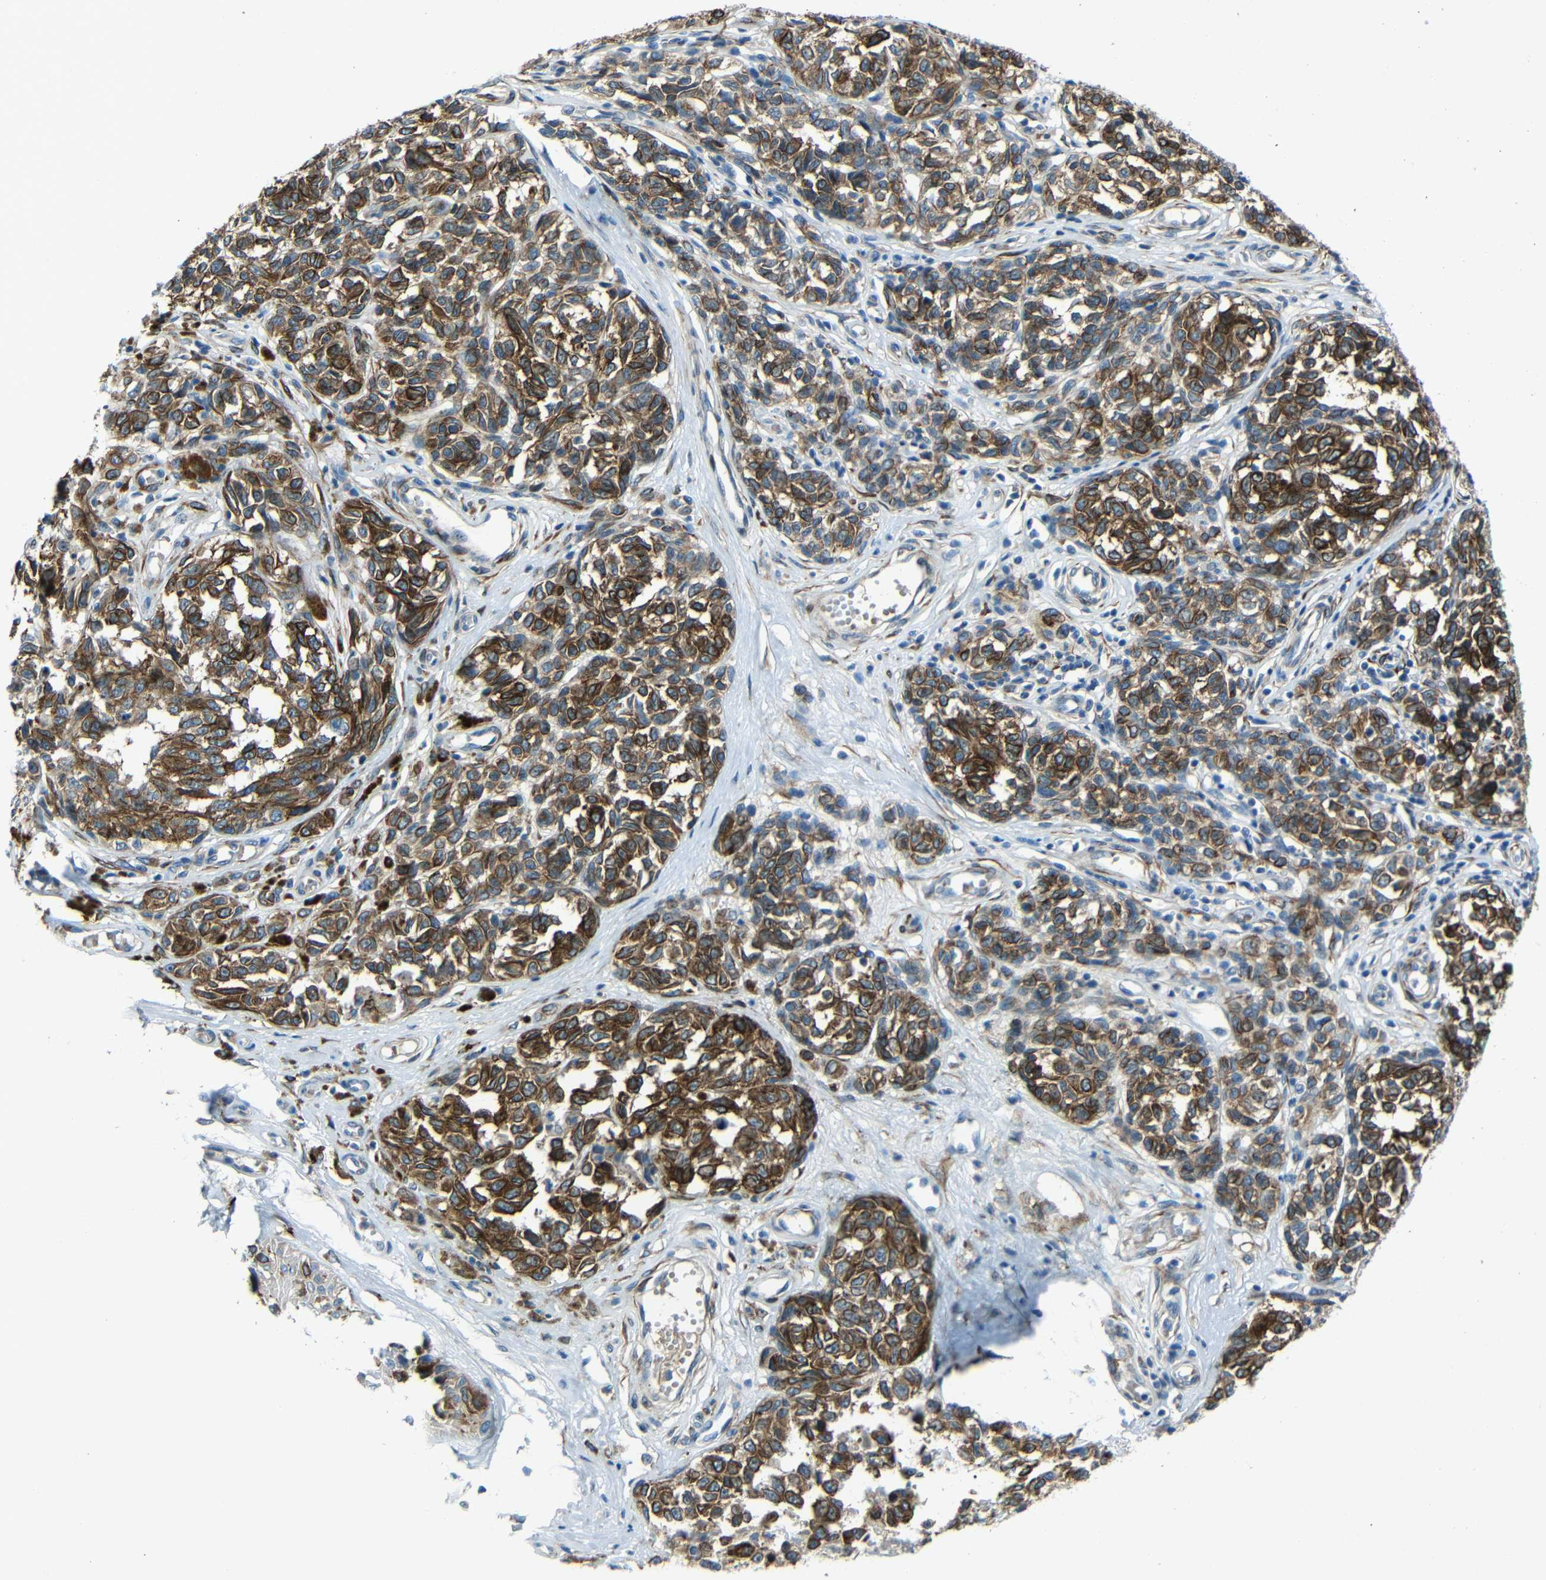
{"staining": {"intensity": "strong", "quantity": ">75%", "location": "cytoplasmic/membranous"}, "tissue": "melanoma", "cell_type": "Tumor cells", "image_type": "cancer", "snomed": [{"axis": "morphology", "description": "Malignant melanoma, NOS"}, {"axis": "topography", "description": "Skin"}], "caption": "Melanoma stained for a protein (brown) reveals strong cytoplasmic/membranous positive expression in approximately >75% of tumor cells.", "gene": "DCLK1", "patient": {"sex": "female", "age": 64}}